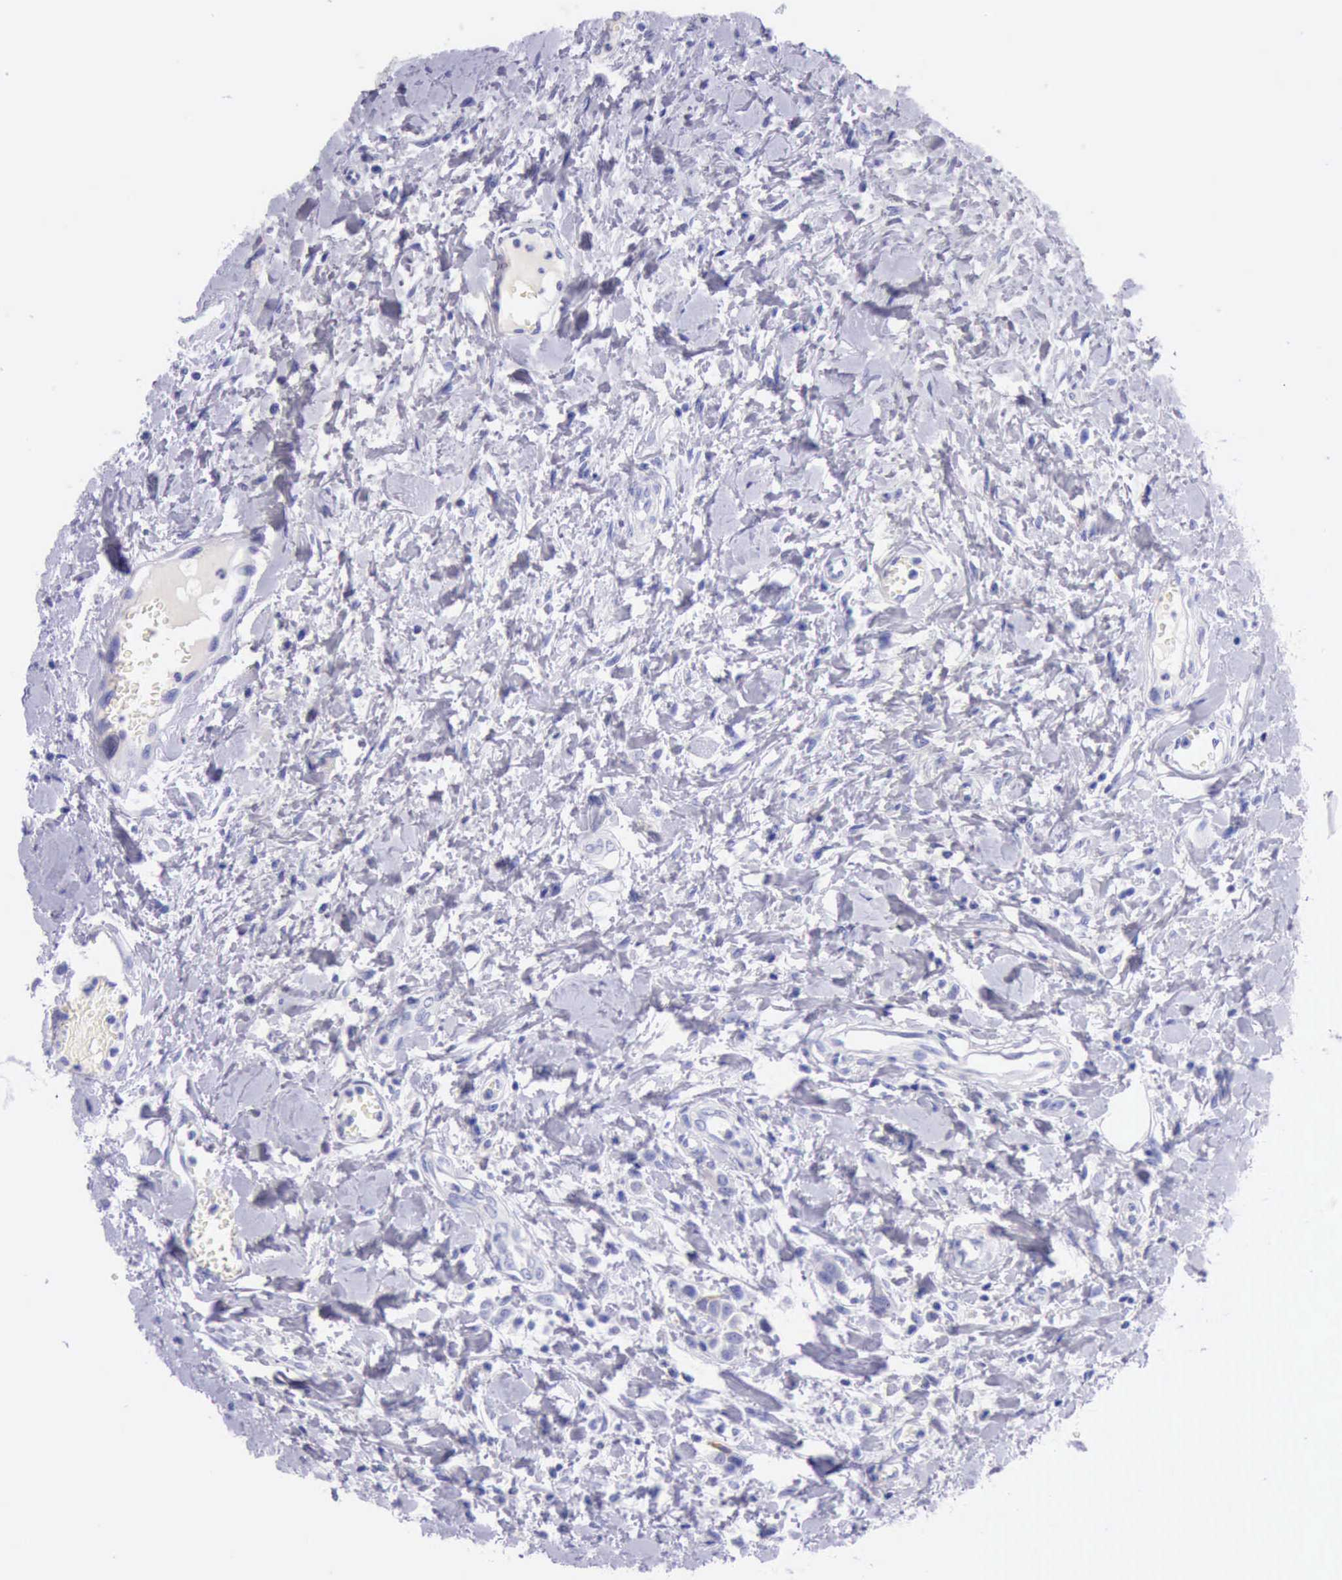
{"staining": {"intensity": "negative", "quantity": "none", "location": "none"}, "tissue": "urothelial cancer", "cell_type": "Tumor cells", "image_type": "cancer", "snomed": [{"axis": "morphology", "description": "Urothelial carcinoma, High grade"}, {"axis": "topography", "description": "Urinary bladder"}], "caption": "Tumor cells show no significant positivity in urothelial carcinoma (high-grade). Nuclei are stained in blue.", "gene": "KRT8", "patient": {"sex": "male", "age": 56}}